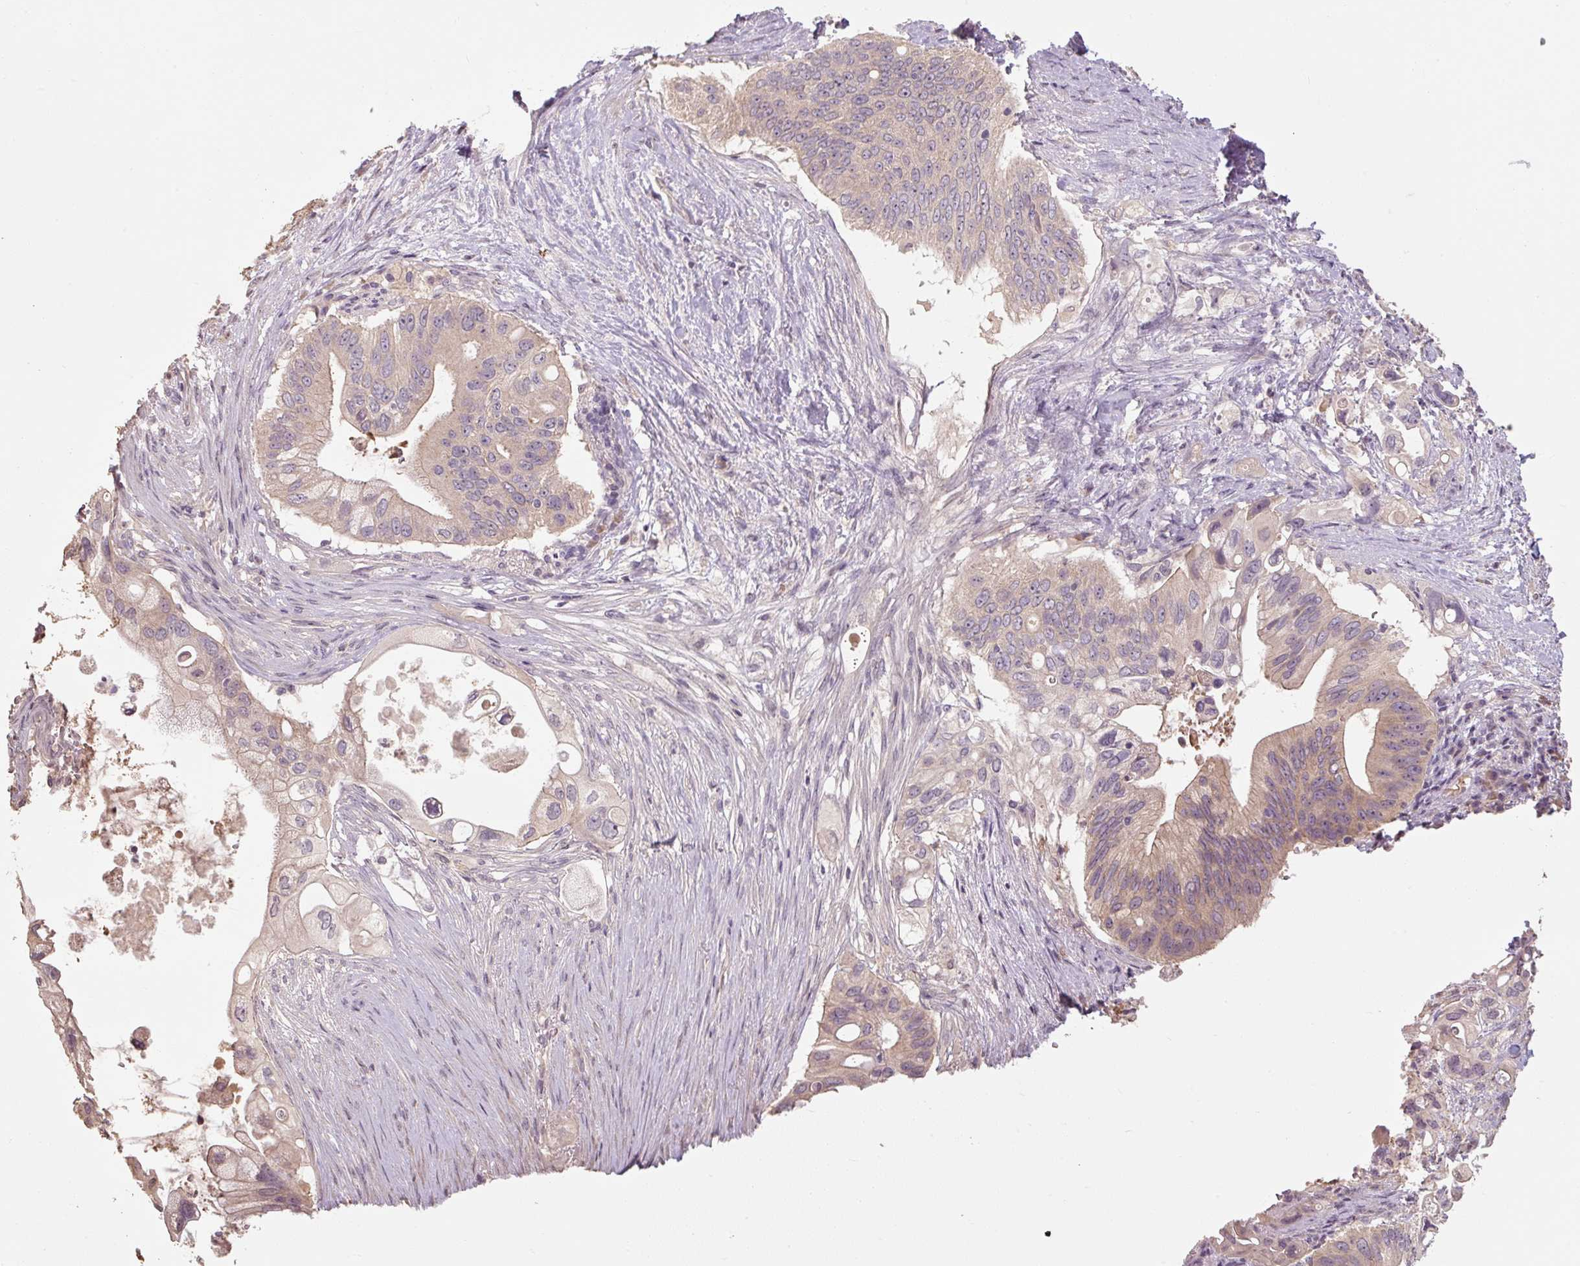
{"staining": {"intensity": "weak", "quantity": "25%-75%", "location": "cytoplasmic/membranous"}, "tissue": "pancreatic cancer", "cell_type": "Tumor cells", "image_type": "cancer", "snomed": [{"axis": "morphology", "description": "Adenocarcinoma, NOS"}, {"axis": "topography", "description": "Pancreas"}], "caption": "A brown stain shows weak cytoplasmic/membranous staining of a protein in pancreatic cancer tumor cells.", "gene": "CFAP65", "patient": {"sex": "female", "age": 72}}